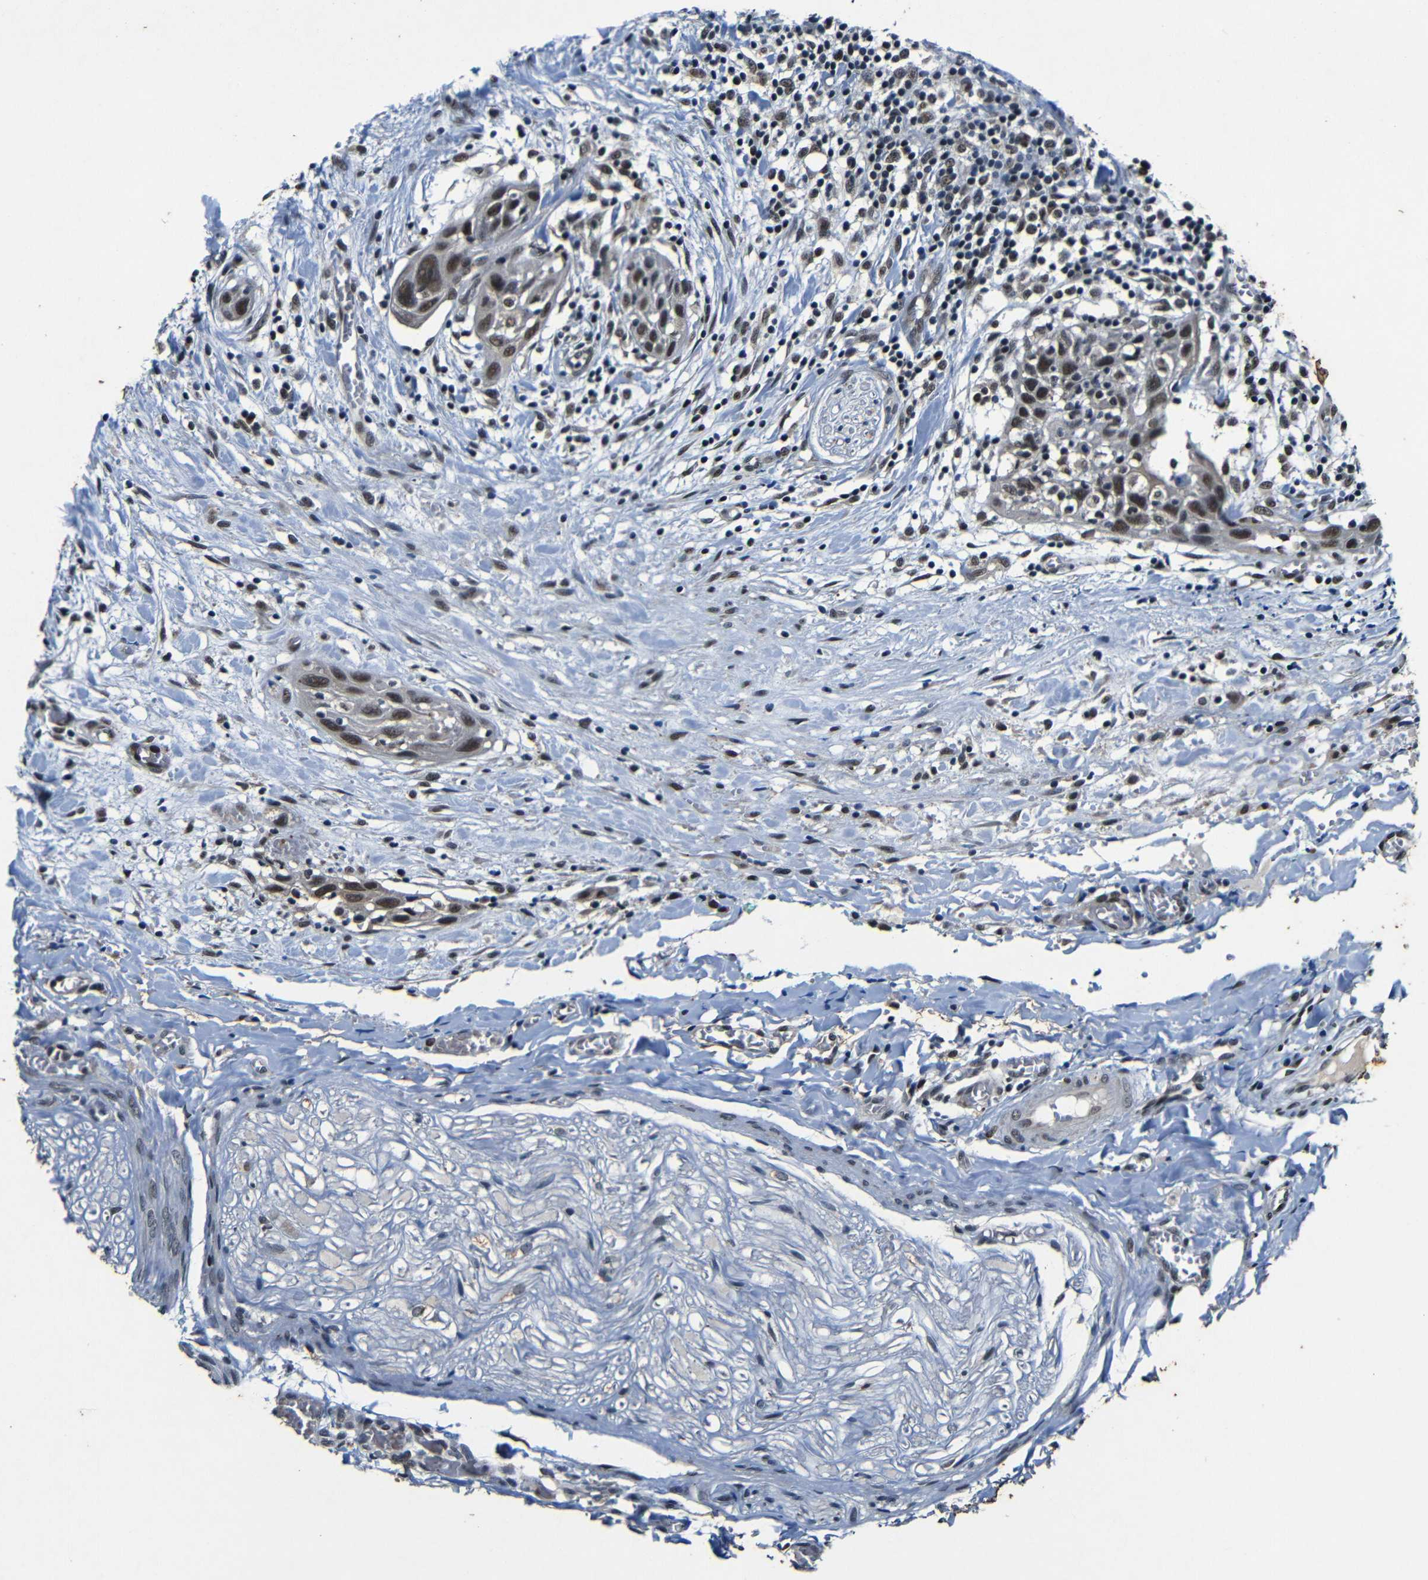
{"staining": {"intensity": "moderate", "quantity": ">75%", "location": "nuclear"}, "tissue": "head and neck cancer", "cell_type": "Tumor cells", "image_type": "cancer", "snomed": [{"axis": "morphology", "description": "Normal tissue, NOS"}, {"axis": "morphology", "description": "Squamous cell carcinoma, NOS"}, {"axis": "topography", "description": "Oral tissue"}, {"axis": "topography", "description": "Head-Neck"}], "caption": "Squamous cell carcinoma (head and neck) stained with DAB (3,3'-diaminobenzidine) immunohistochemistry (IHC) reveals medium levels of moderate nuclear expression in approximately >75% of tumor cells.", "gene": "FOXD4", "patient": {"sex": "female", "age": 50}}